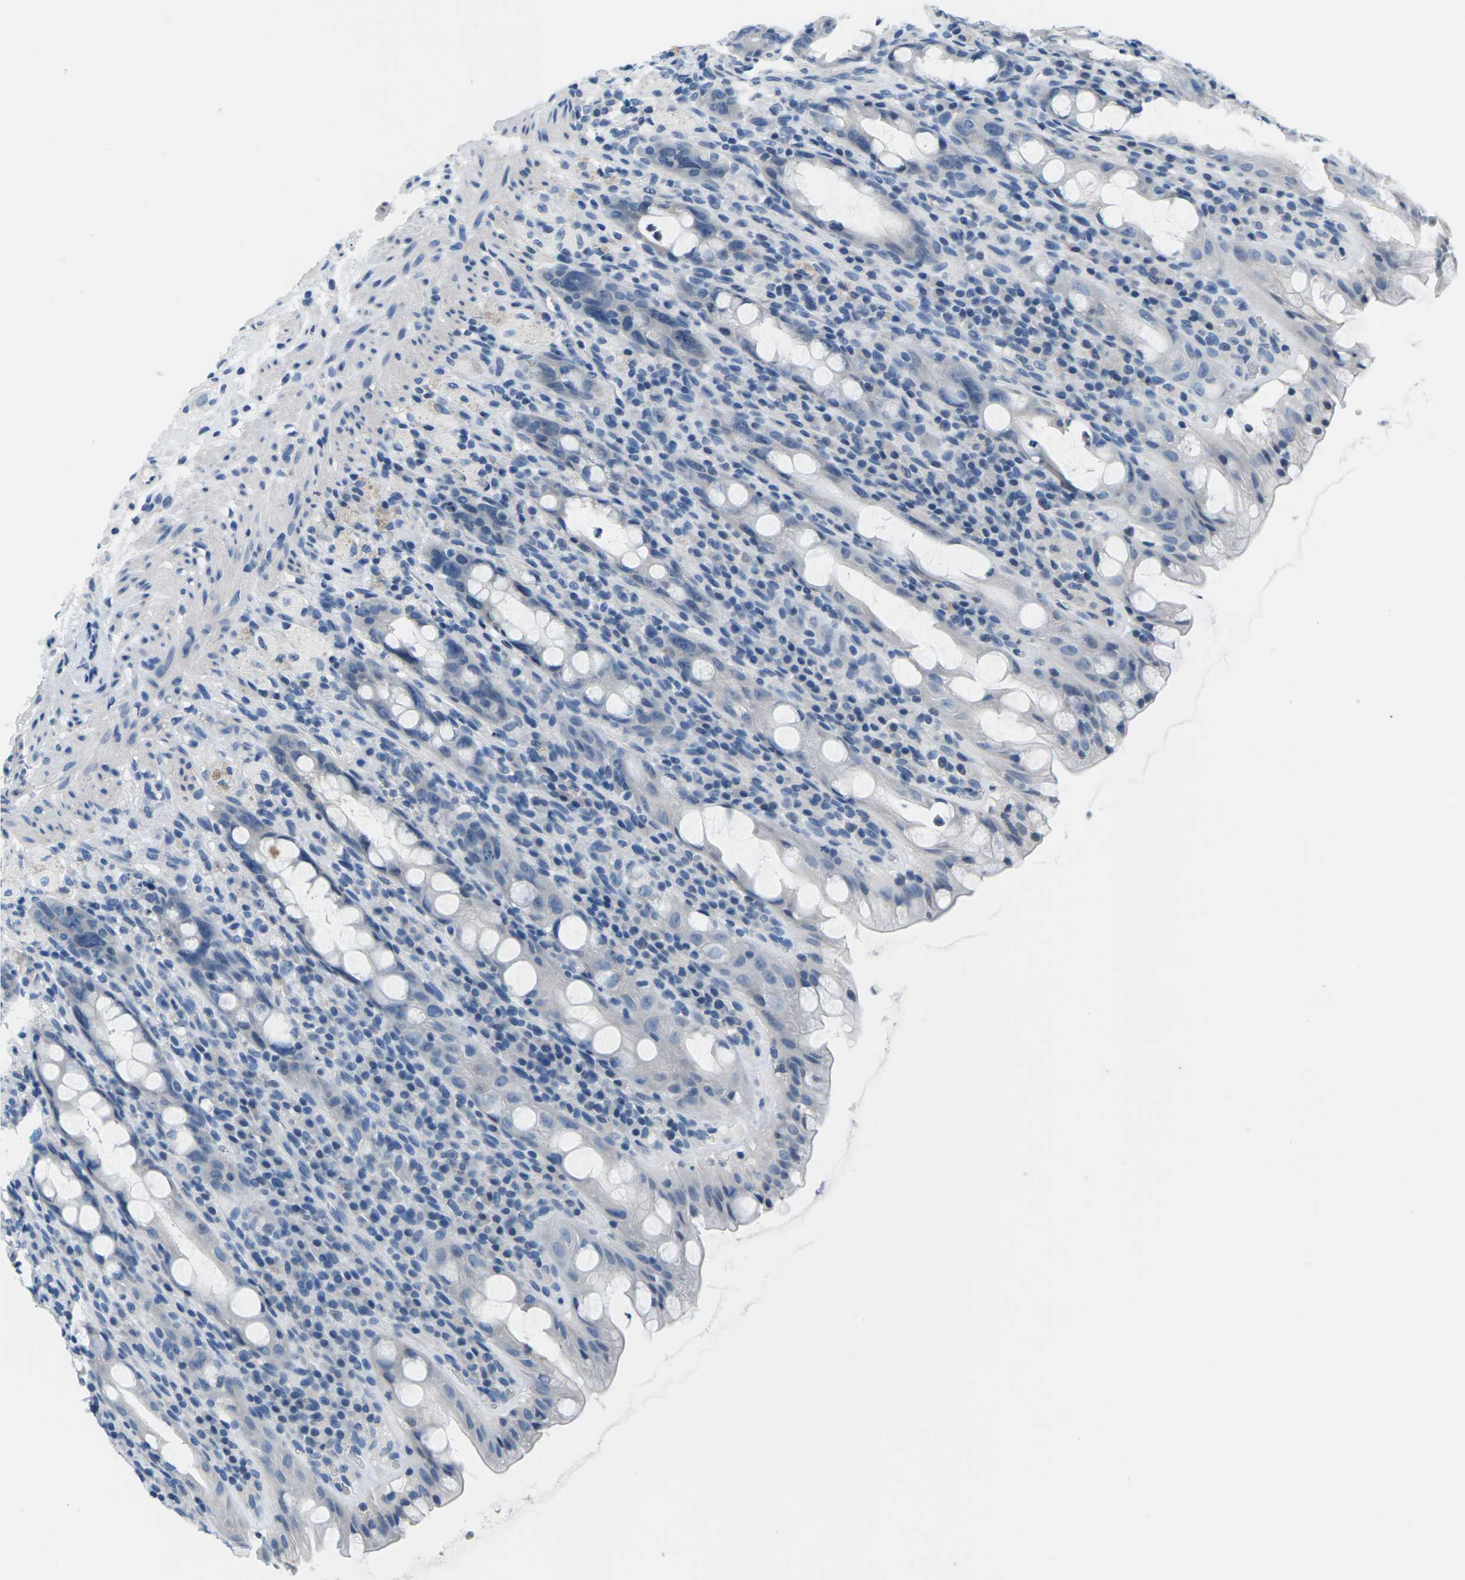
{"staining": {"intensity": "negative", "quantity": "none", "location": "none"}, "tissue": "rectum", "cell_type": "Glandular cells", "image_type": "normal", "snomed": [{"axis": "morphology", "description": "Normal tissue, NOS"}, {"axis": "topography", "description": "Rectum"}], "caption": "IHC of benign rectum exhibits no expression in glandular cells.", "gene": "UMOD", "patient": {"sex": "male", "age": 44}}